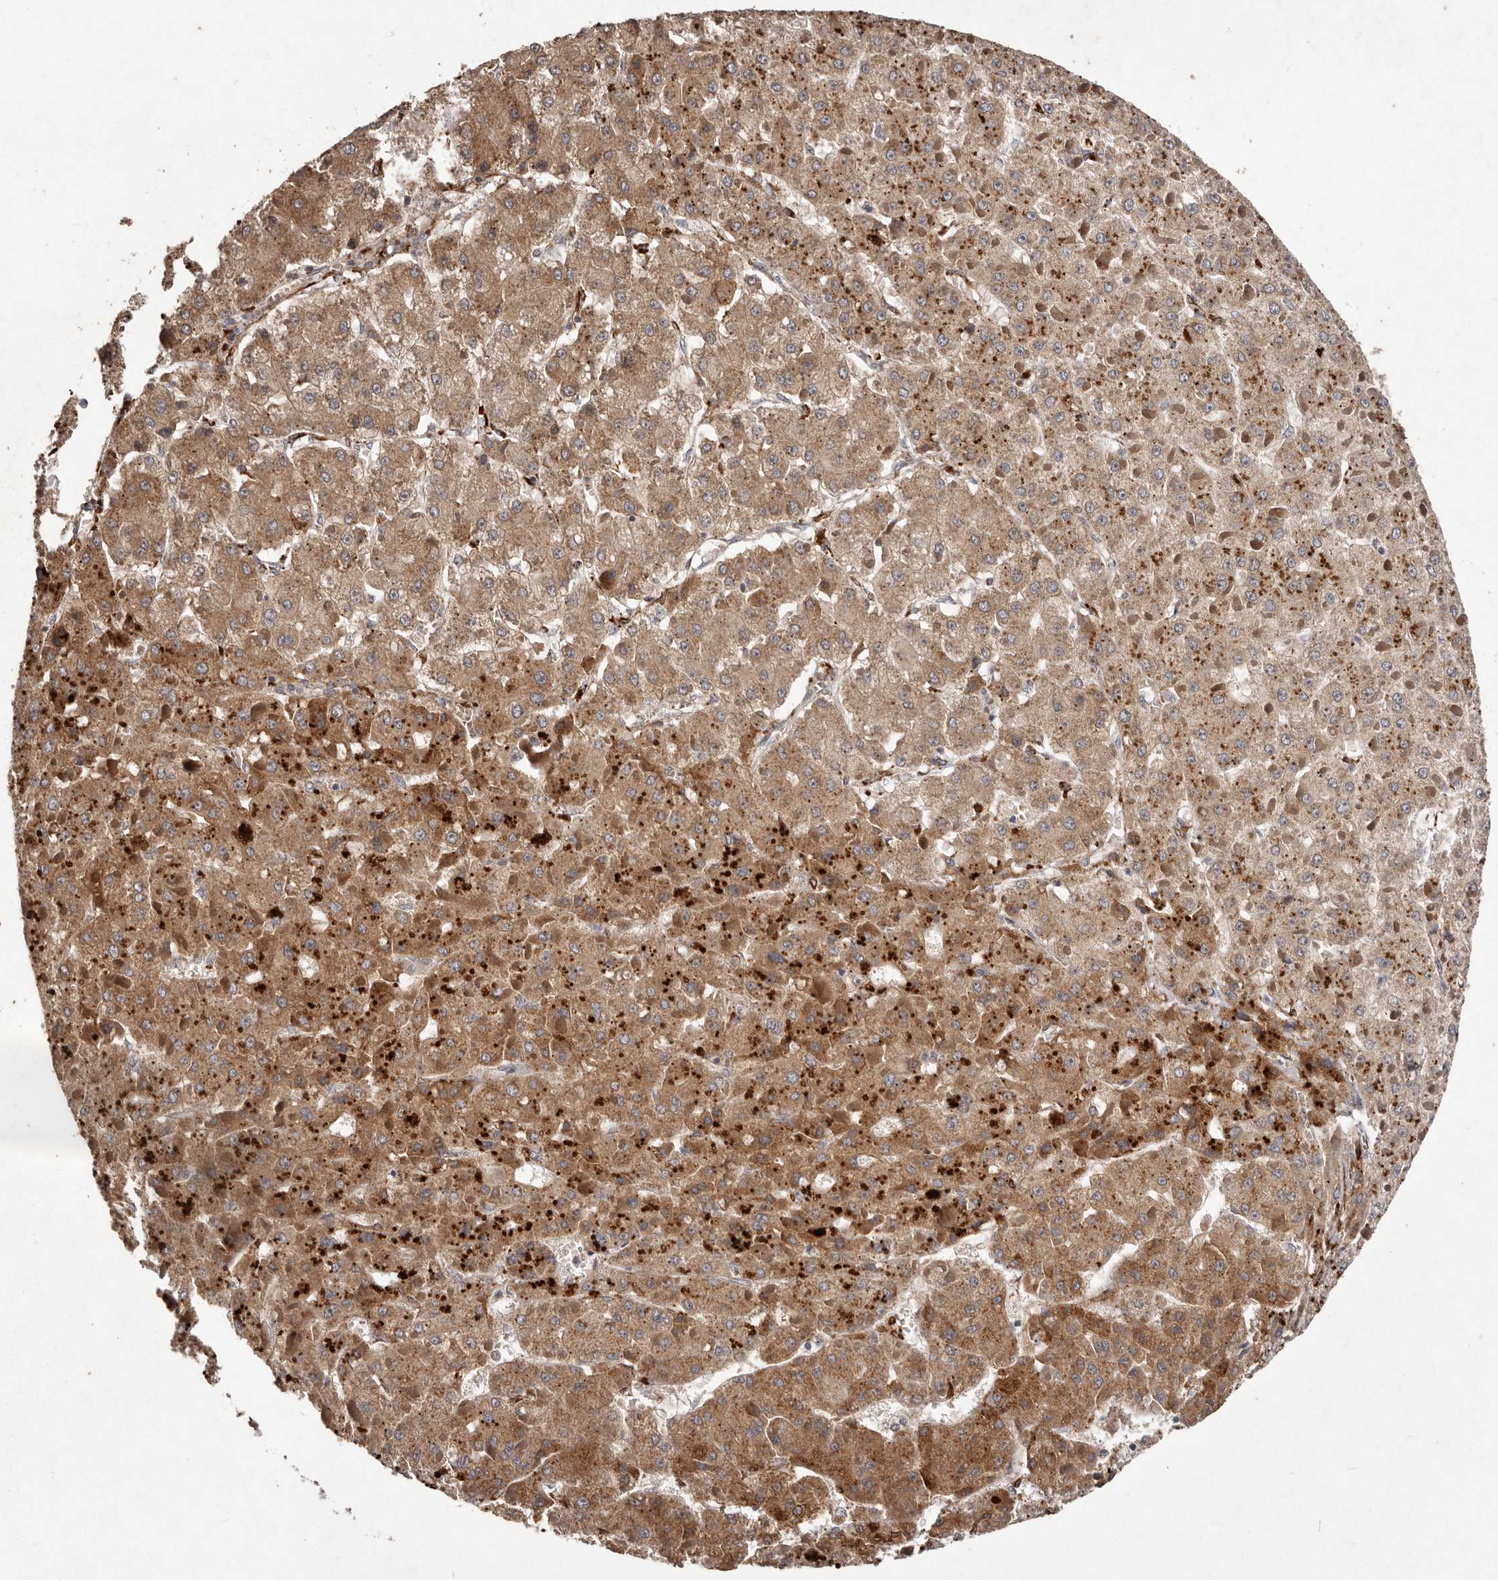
{"staining": {"intensity": "moderate", "quantity": ">75%", "location": "cytoplasmic/membranous"}, "tissue": "liver cancer", "cell_type": "Tumor cells", "image_type": "cancer", "snomed": [{"axis": "morphology", "description": "Carcinoma, Hepatocellular, NOS"}, {"axis": "topography", "description": "Liver"}], "caption": "Protein analysis of liver cancer (hepatocellular carcinoma) tissue displays moderate cytoplasmic/membranous positivity in approximately >75% of tumor cells.", "gene": "PLOD2", "patient": {"sex": "female", "age": 73}}